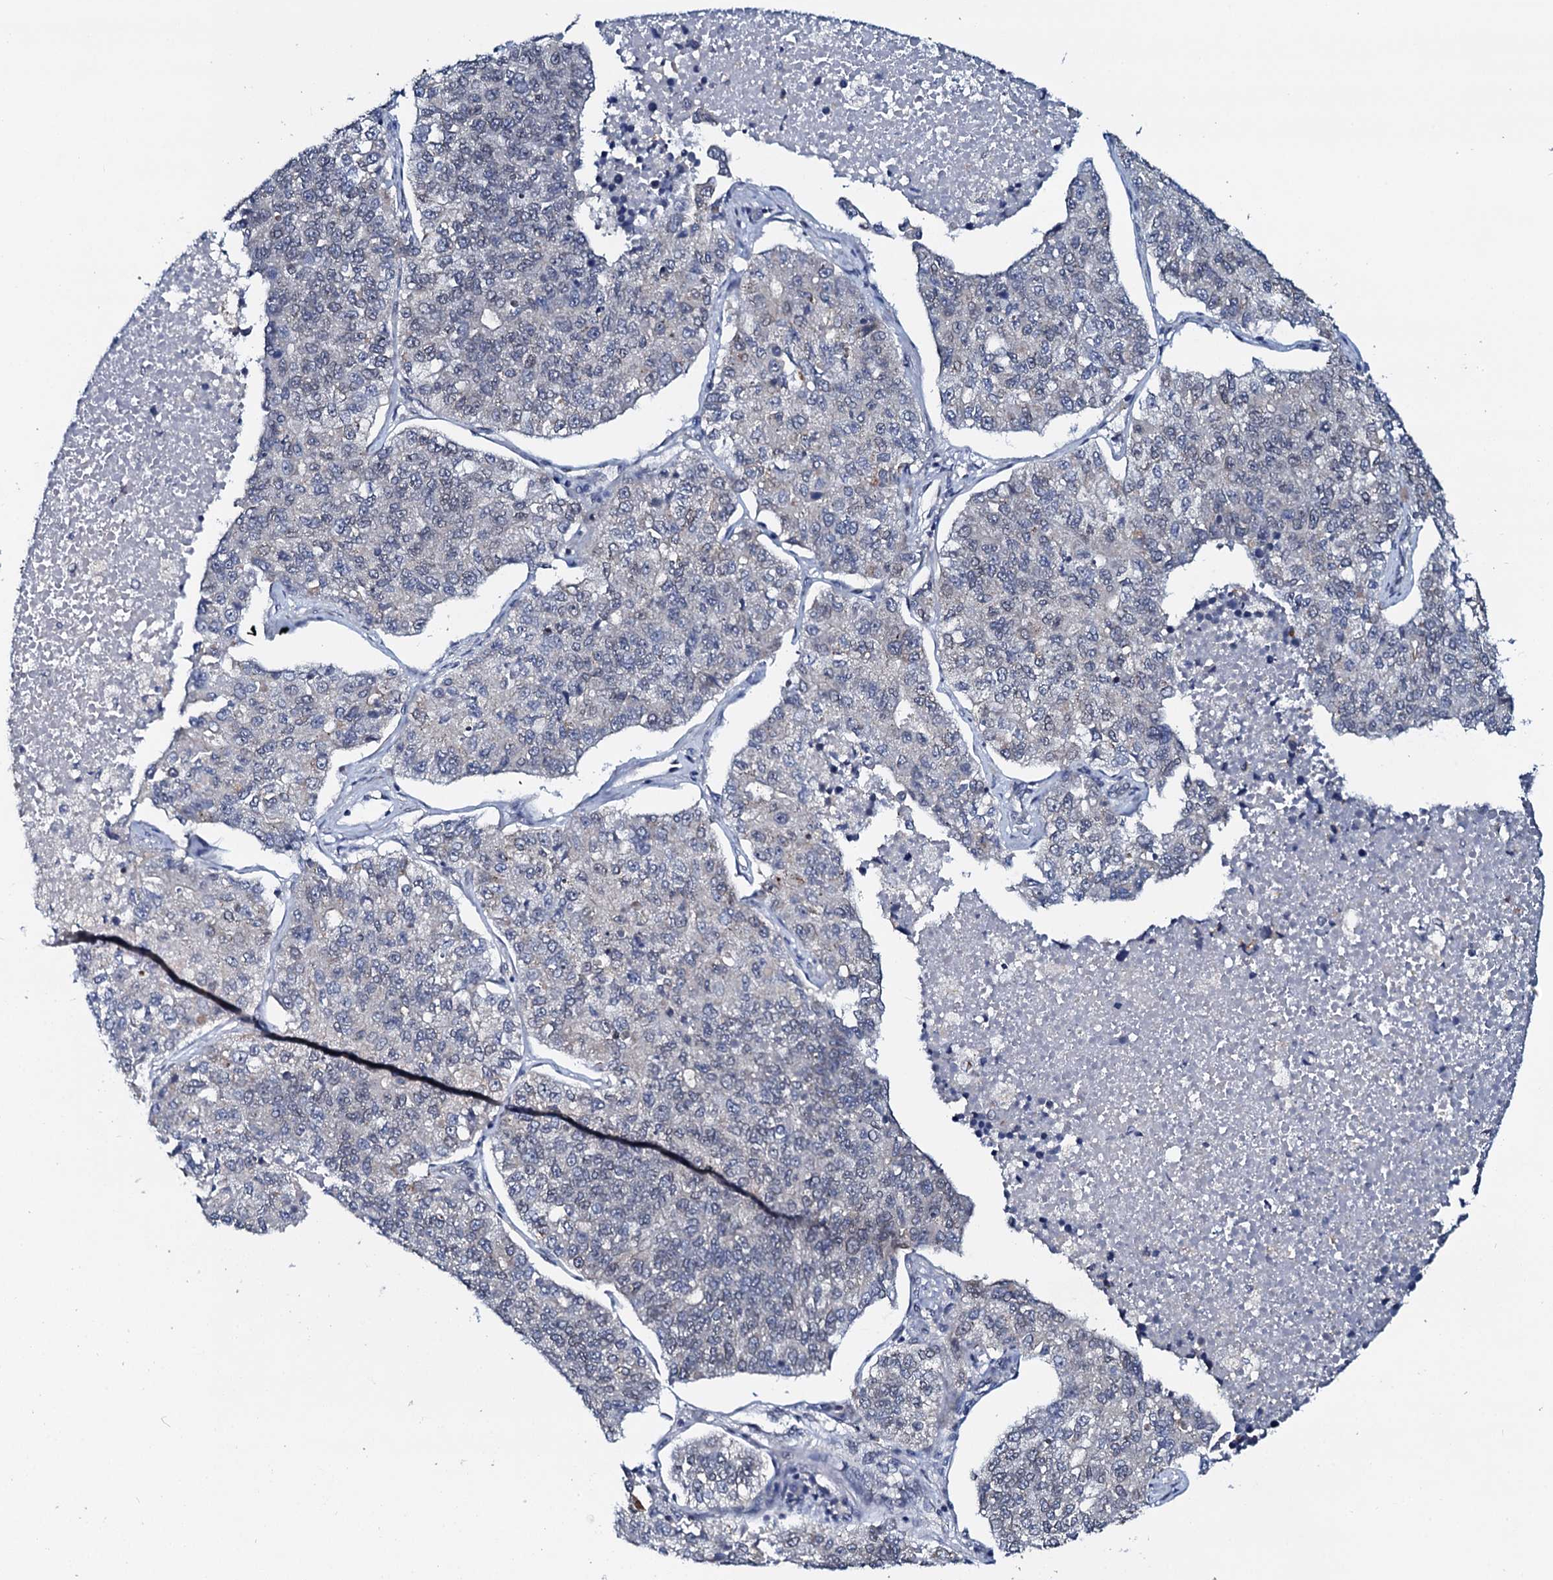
{"staining": {"intensity": "negative", "quantity": "none", "location": "none"}, "tissue": "lung cancer", "cell_type": "Tumor cells", "image_type": "cancer", "snomed": [{"axis": "morphology", "description": "Adenocarcinoma, NOS"}, {"axis": "topography", "description": "Lung"}], "caption": "High magnification brightfield microscopy of lung cancer stained with DAB (brown) and counterstained with hematoxylin (blue): tumor cells show no significant positivity.", "gene": "SNTA1", "patient": {"sex": "male", "age": 49}}